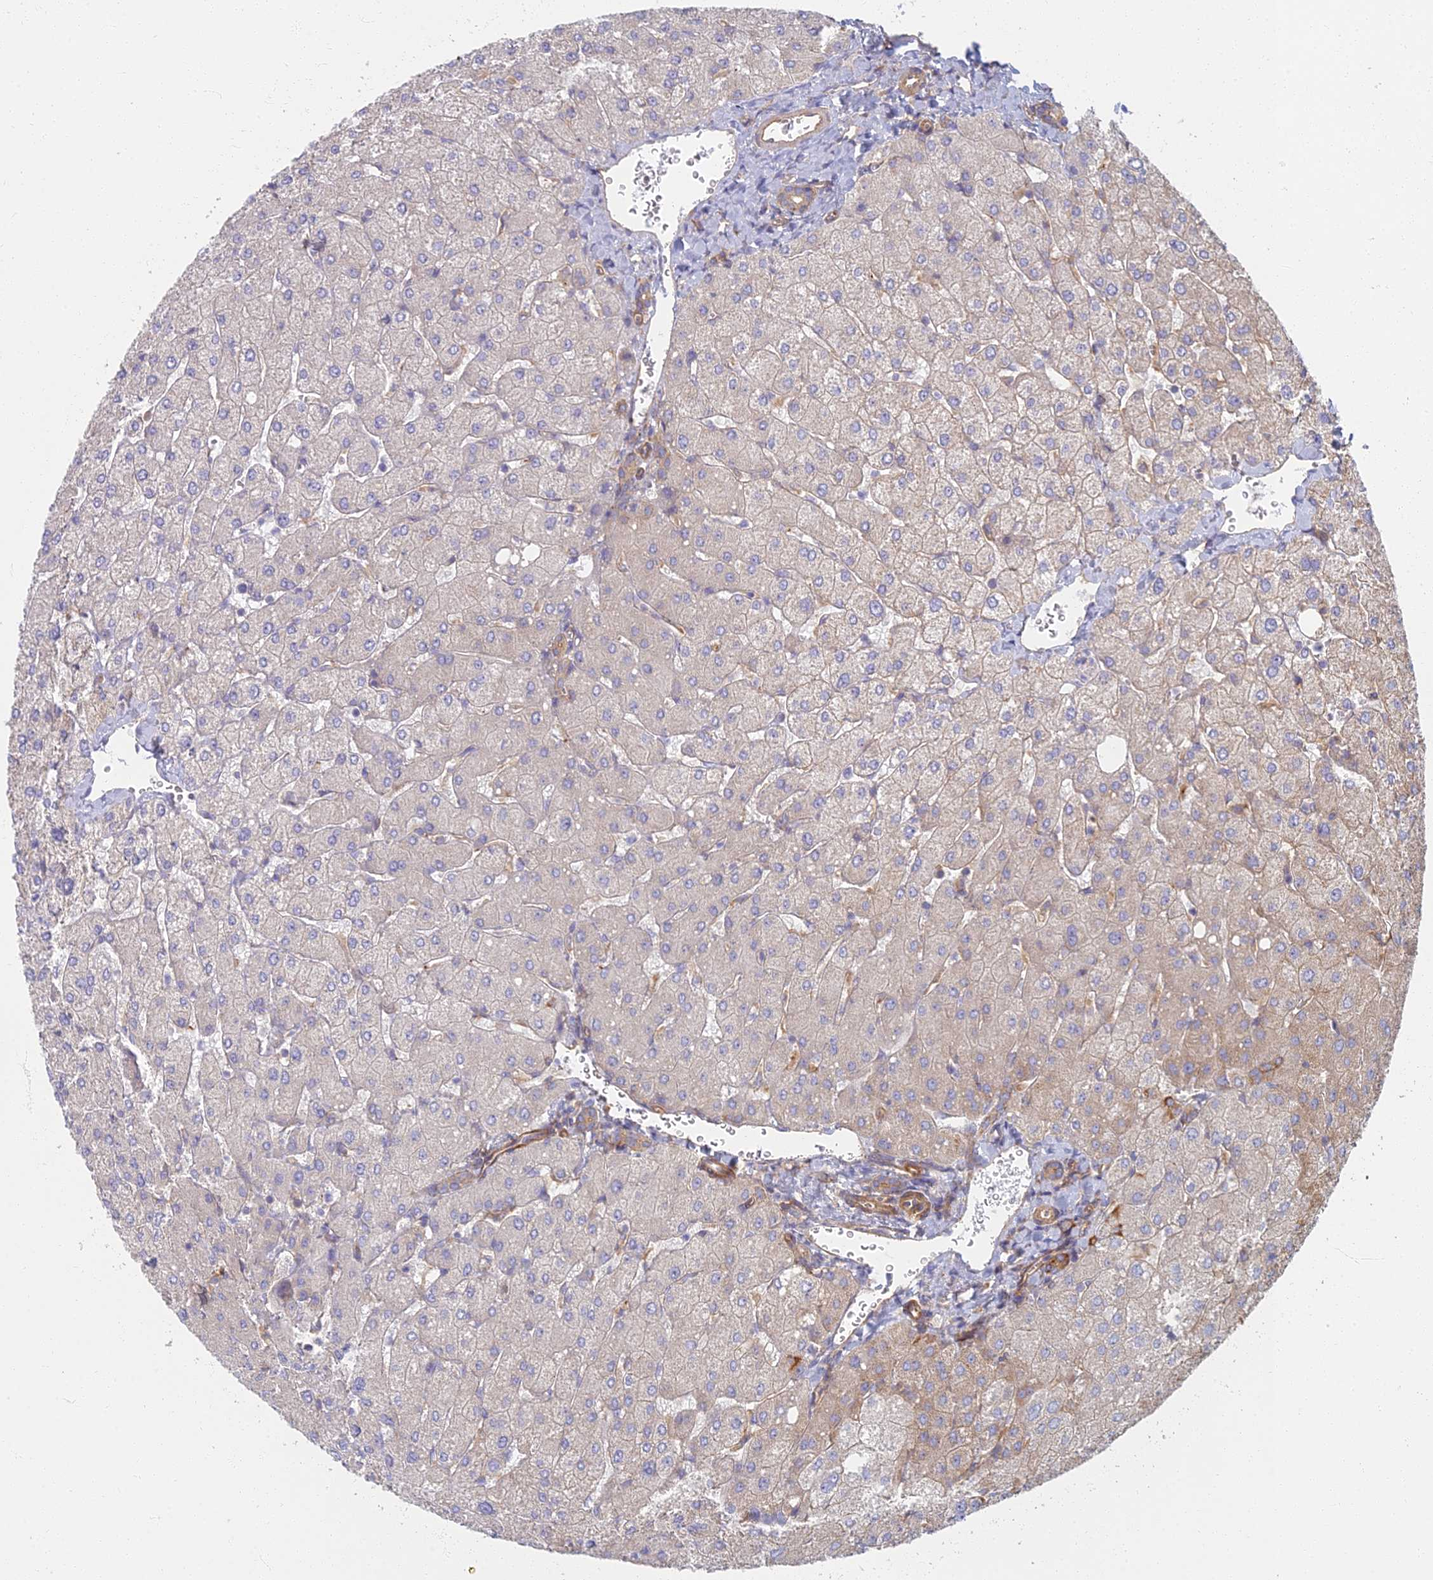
{"staining": {"intensity": "moderate", "quantity": "25%-75%", "location": "cytoplasmic/membranous"}, "tissue": "liver", "cell_type": "Cholangiocytes", "image_type": "normal", "snomed": [{"axis": "morphology", "description": "Normal tissue, NOS"}, {"axis": "topography", "description": "Liver"}], "caption": "IHC micrograph of benign liver stained for a protein (brown), which displays medium levels of moderate cytoplasmic/membranous expression in about 25%-75% of cholangiocytes.", "gene": "RBSN", "patient": {"sex": "male", "age": 55}}